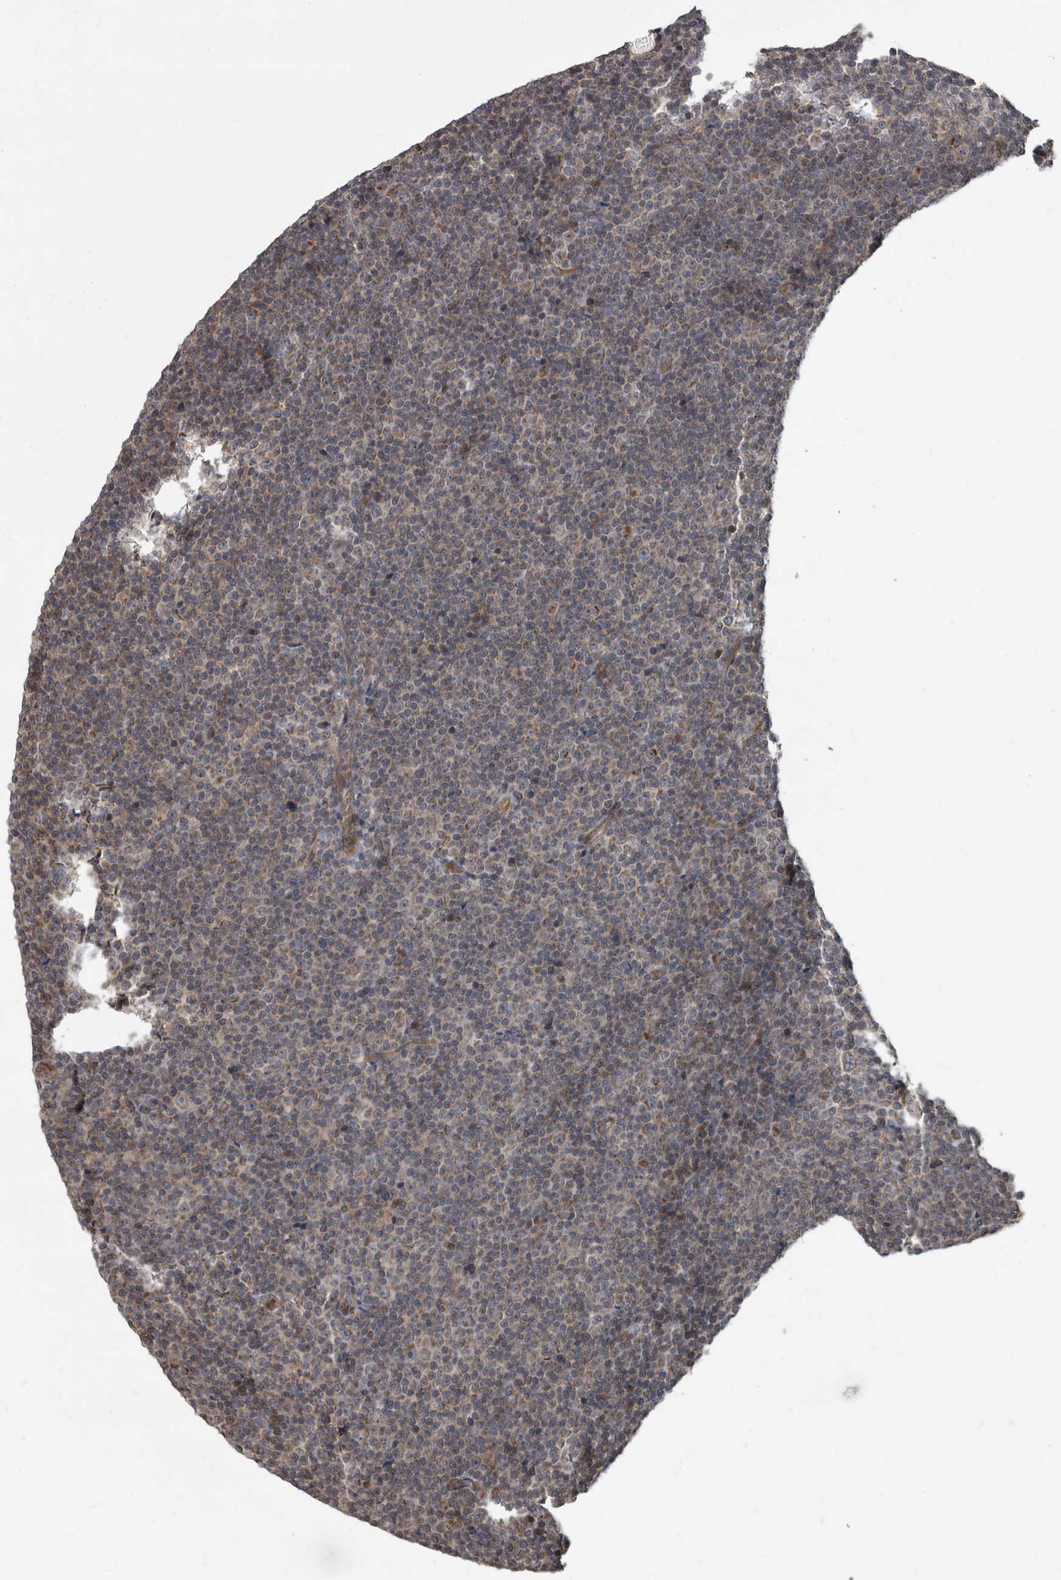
{"staining": {"intensity": "weak", "quantity": "<25%", "location": "cytoplasmic/membranous"}, "tissue": "lymphoma", "cell_type": "Tumor cells", "image_type": "cancer", "snomed": [{"axis": "morphology", "description": "Malignant lymphoma, non-Hodgkin's type, Low grade"}, {"axis": "topography", "description": "Lymph node"}], "caption": "The photomicrograph shows no significant positivity in tumor cells of lymphoma. (Brightfield microscopy of DAB immunohistochemistry (IHC) at high magnification).", "gene": "VEGFD", "patient": {"sex": "female", "age": 67}}